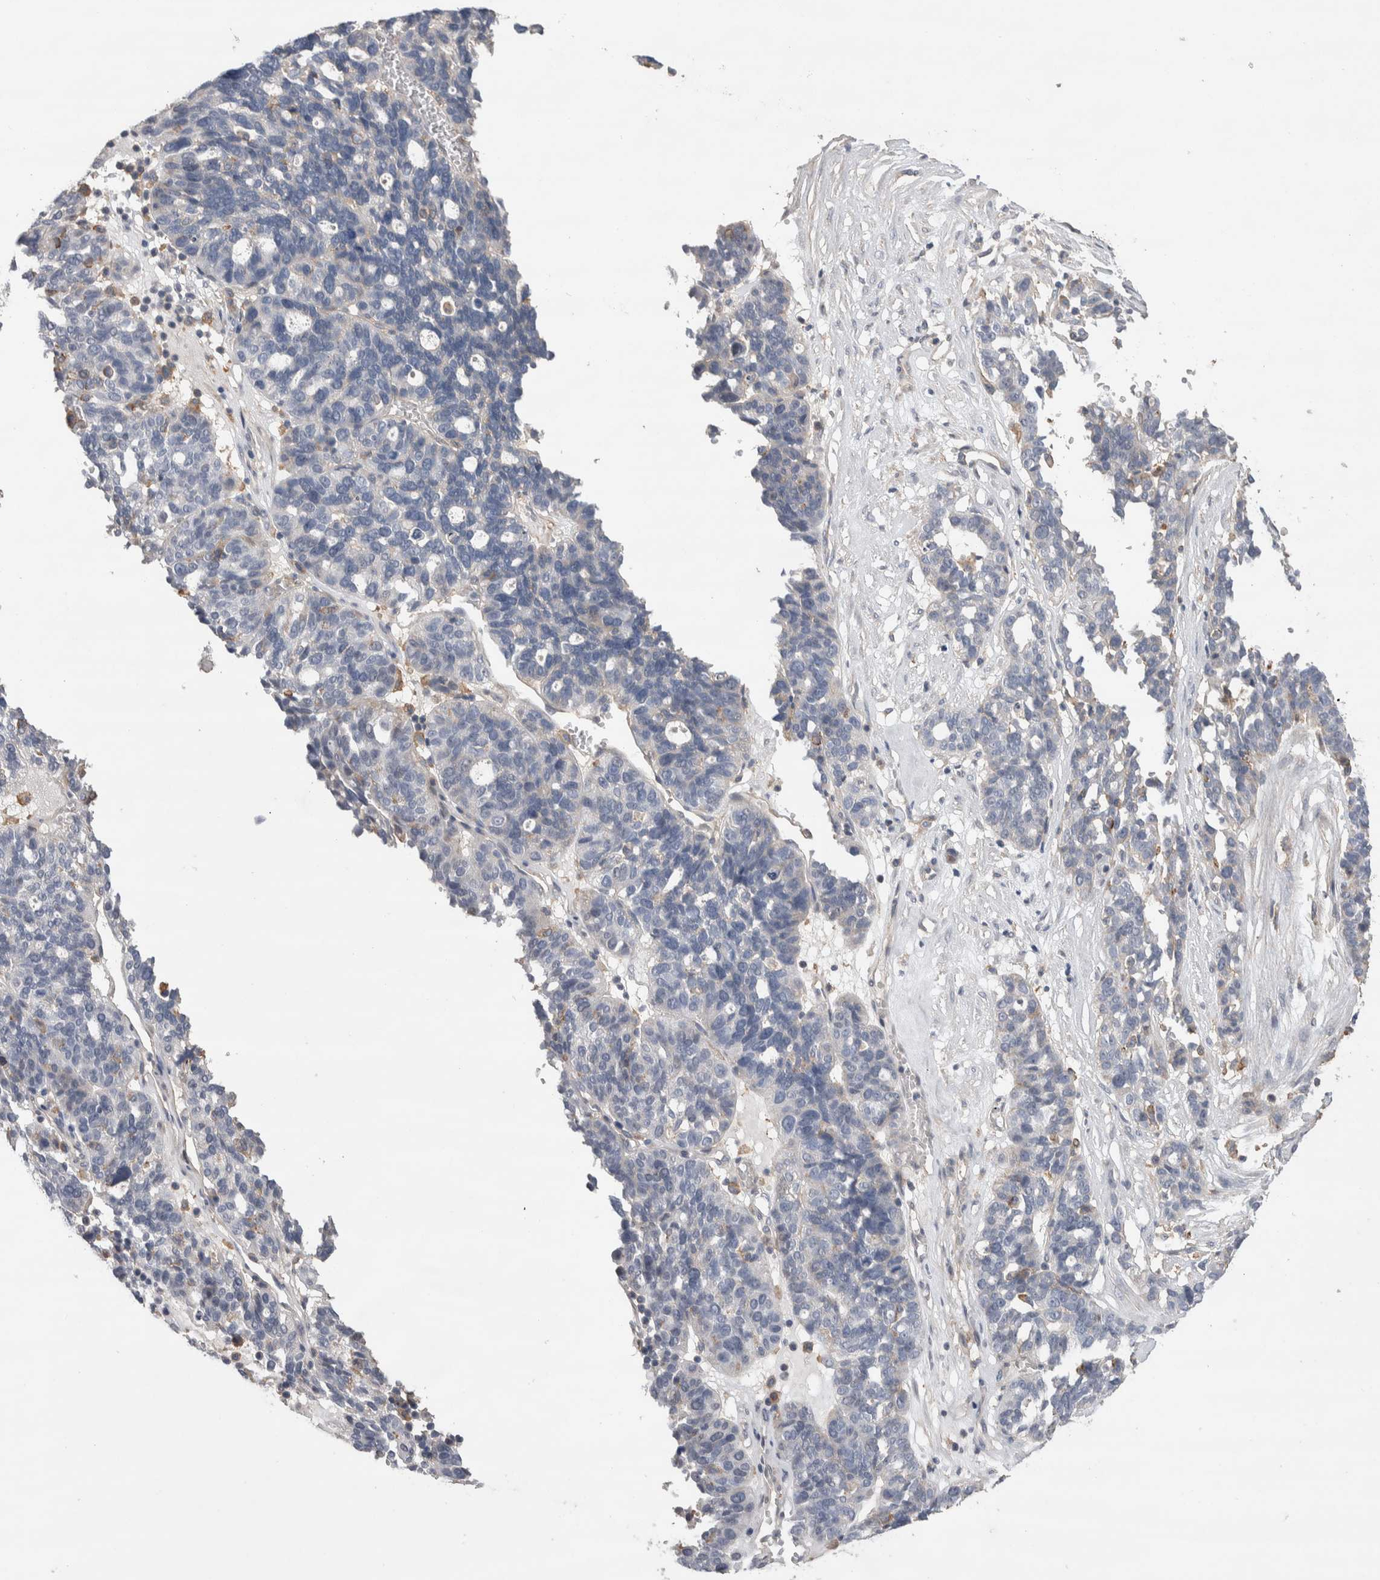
{"staining": {"intensity": "negative", "quantity": "none", "location": "none"}, "tissue": "ovarian cancer", "cell_type": "Tumor cells", "image_type": "cancer", "snomed": [{"axis": "morphology", "description": "Cystadenocarcinoma, serous, NOS"}, {"axis": "topography", "description": "Ovary"}], "caption": "Tumor cells show no significant positivity in ovarian serous cystadenocarcinoma.", "gene": "GCNA", "patient": {"sex": "female", "age": 59}}